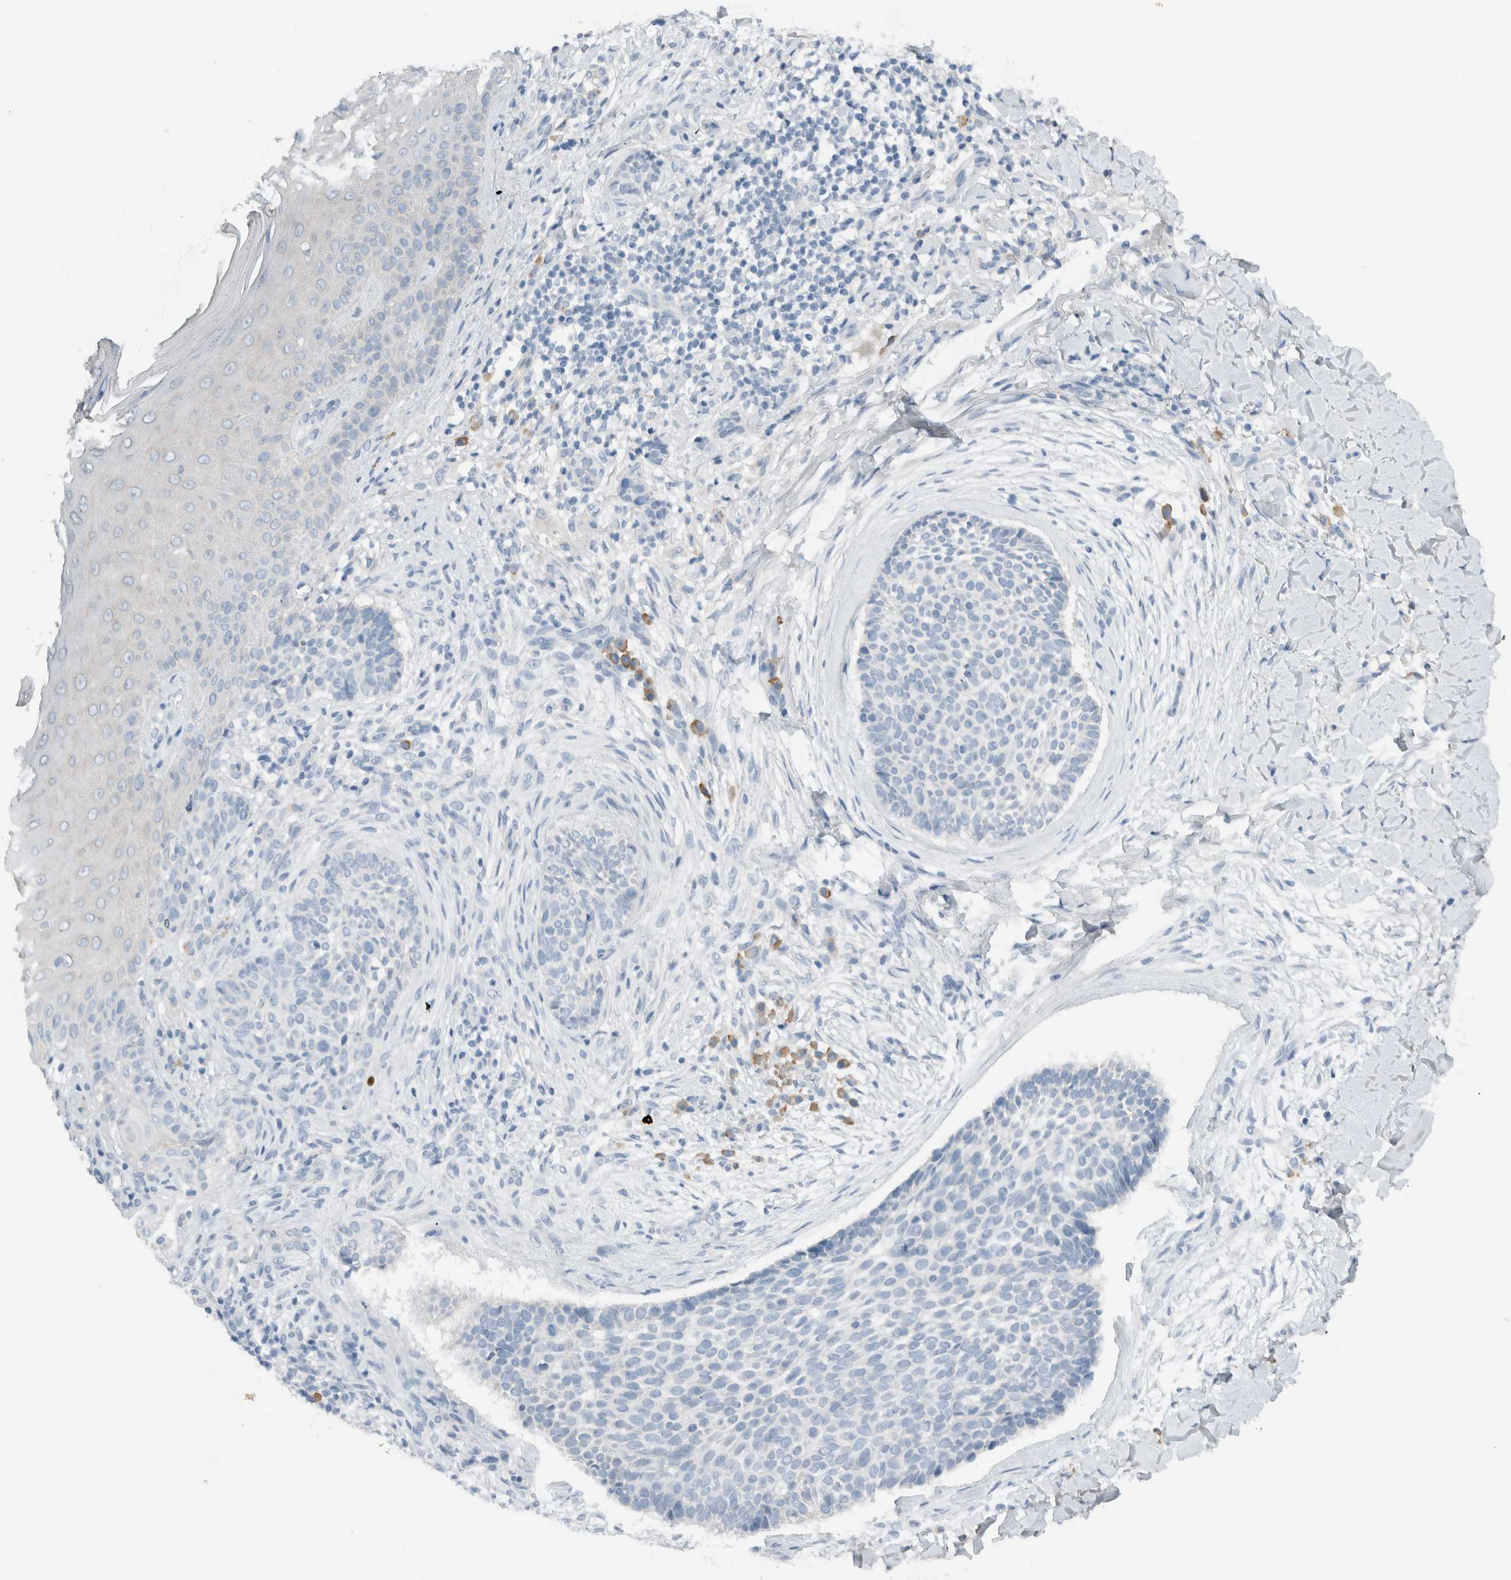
{"staining": {"intensity": "negative", "quantity": "none", "location": "none"}, "tissue": "skin cancer", "cell_type": "Tumor cells", "image_type": "cancer", "snomed": [{"axis": "morphology", "description": "Normal tissue, NOS"}, {"axis": "morphology", "description": "Basal cell carcinoma"}, {"axis": "topography", "description": "Skin"}], "caption": "High power microscopy photomicrograph of an IHC photomicrograph of skin cancer, revealing no significant expression in tumor cells.", "gene": "DUOX1", "patient": {"sex": "male", "age": 67}}